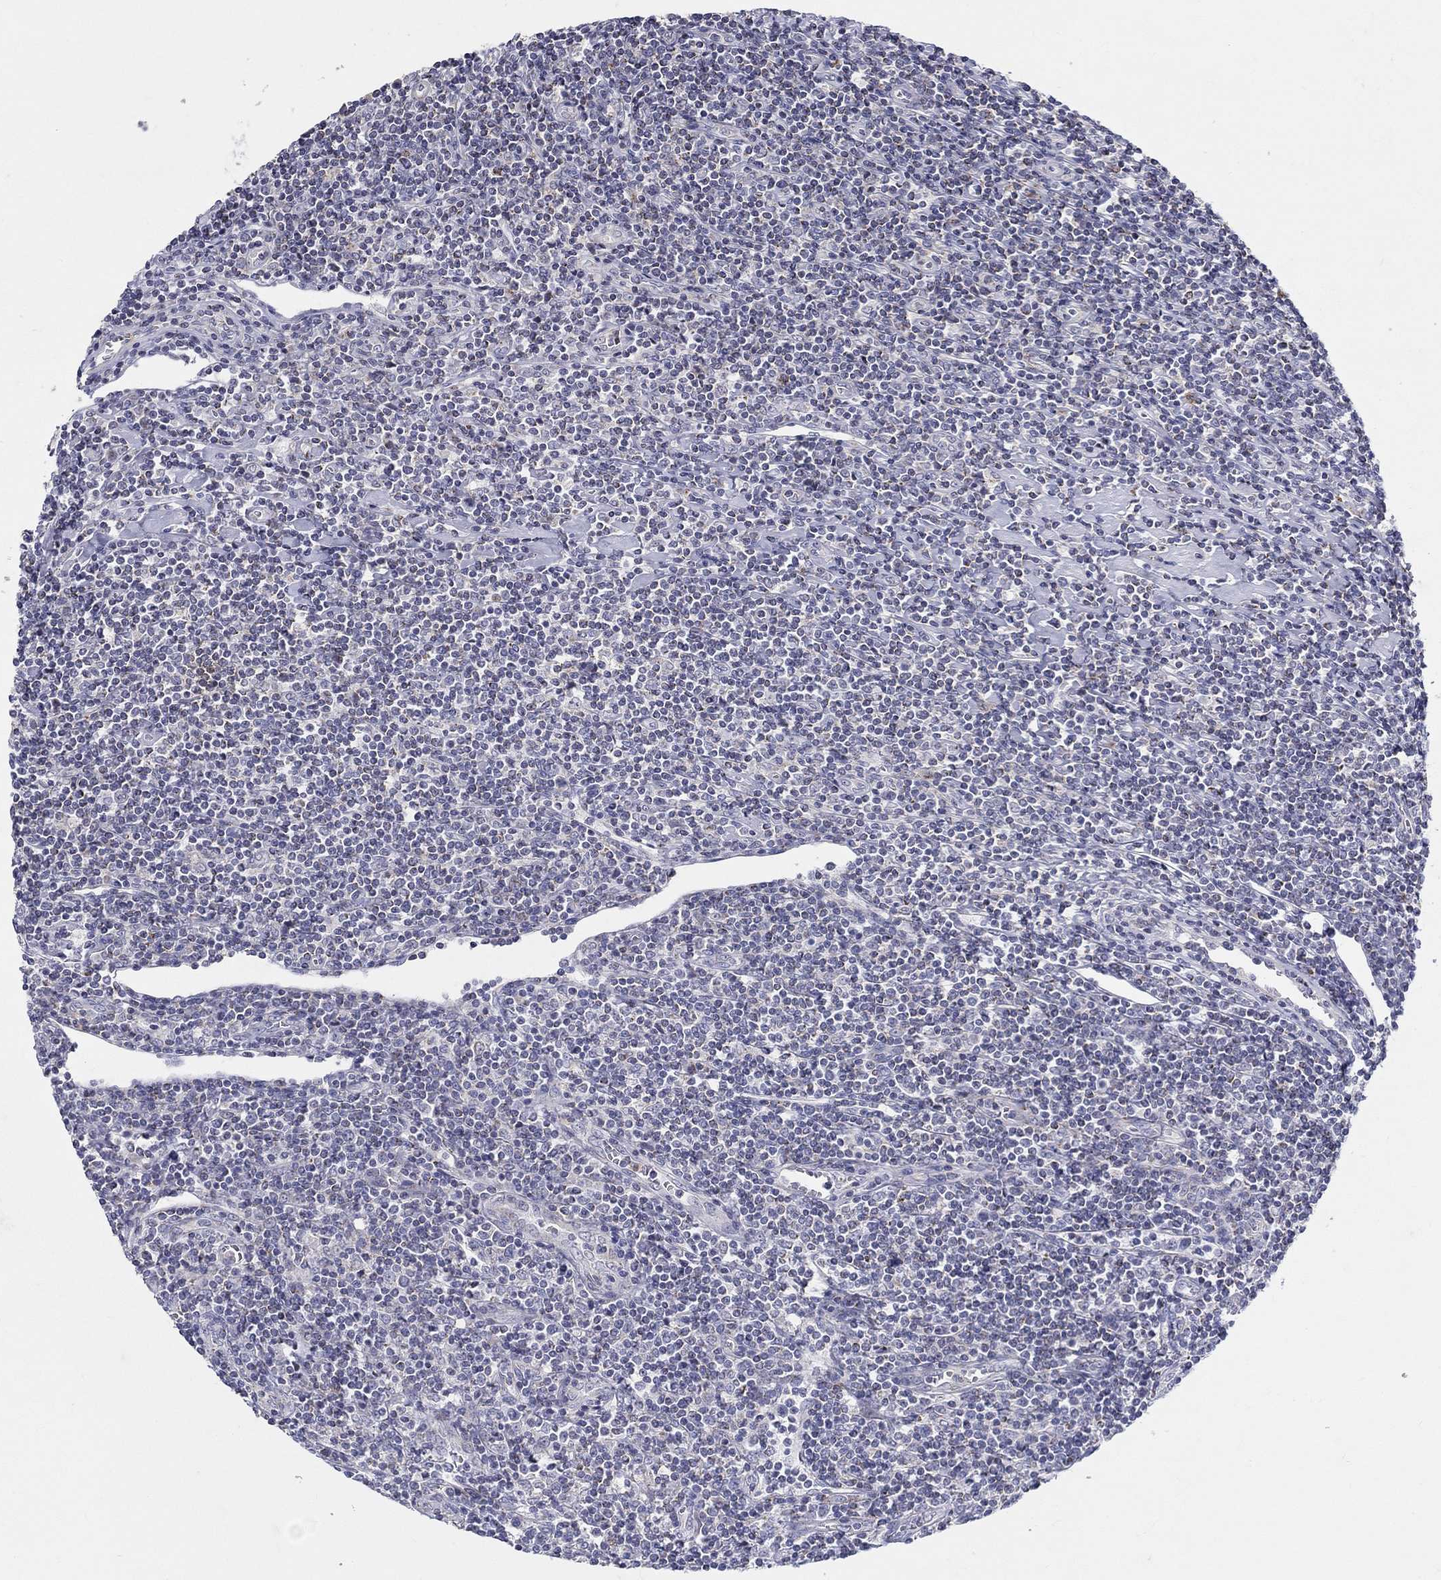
{"staining": {"intensity": "negative", "quantity": "none", "location": "none"}, "tissue": "lymphoma", "cell_type": "Tumor cells", "image_type": "cancer", "snomed": [{"axis": "morphology", "description": "Hodgkin's disease, NOS"}, {"axis": "topography", "description": "Lymph node"}], "caption": "Immunohistochemical staining of human Hodgkin's disease demonstrates no significant staining in tumor cells. (DAB immunohistochemistry, high magnification).", "gene": "HMX2", "patient": {"sex": "male", "age": 40}}